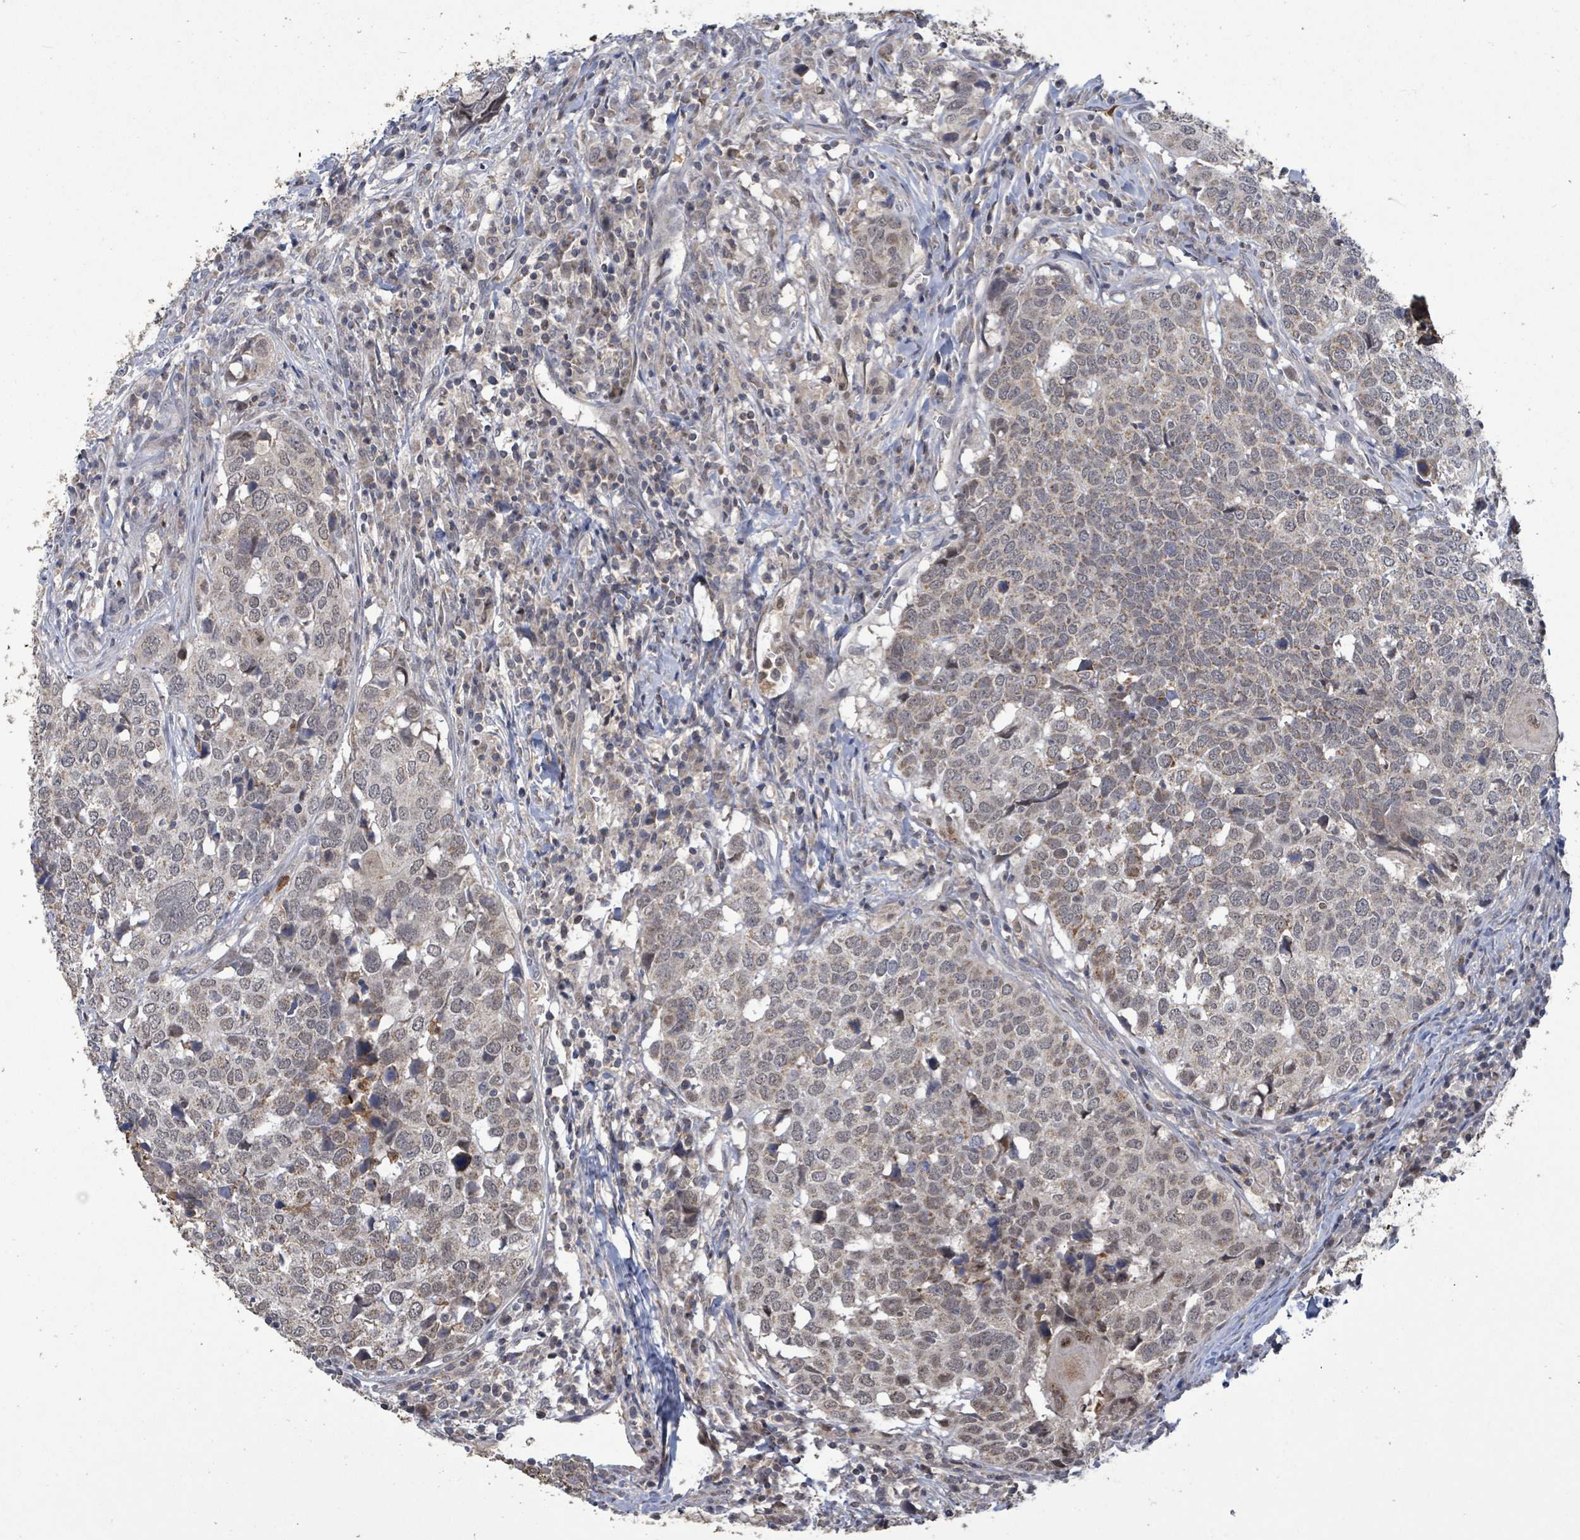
{"staining": {"intensity": "weak", "quantity": "25%-75%", "location": "cytoplasmic/membranous"}, "tissue": "head and neck cancer", "cell_type": "Tumor cells", "image_type": "cancer", "snomed": [{"axis": "morphology", "description": "Normal tissue, NOS"}, {"axis": "morphology", "description": "Squamous cell carcinoma, NOS"}, {"axis": "topography", "description": "Skeletal muscle"}, {"axis": "topography", "description": "Vascular tissue"}, {"axis": "topography", "description": "Peripheral nerve tissue"}, {"axis": "topography", "description": "Head-Neck"}], "caption": "Immunohistochemistry (DAB) staining of head and neck cancer (squamous cell carcinoma) demonstrates weak cytoplasmic/membranous protein positivity in about 25%-75% of tumor cells. (Stains: DAB (3,3'-diaminobenzidine) in brown, nuclei in blue, Microscopy: brightfield microscopy at high magnification).", "gene": "COQ6", "patient": {"sex": "male", "age": 66}}